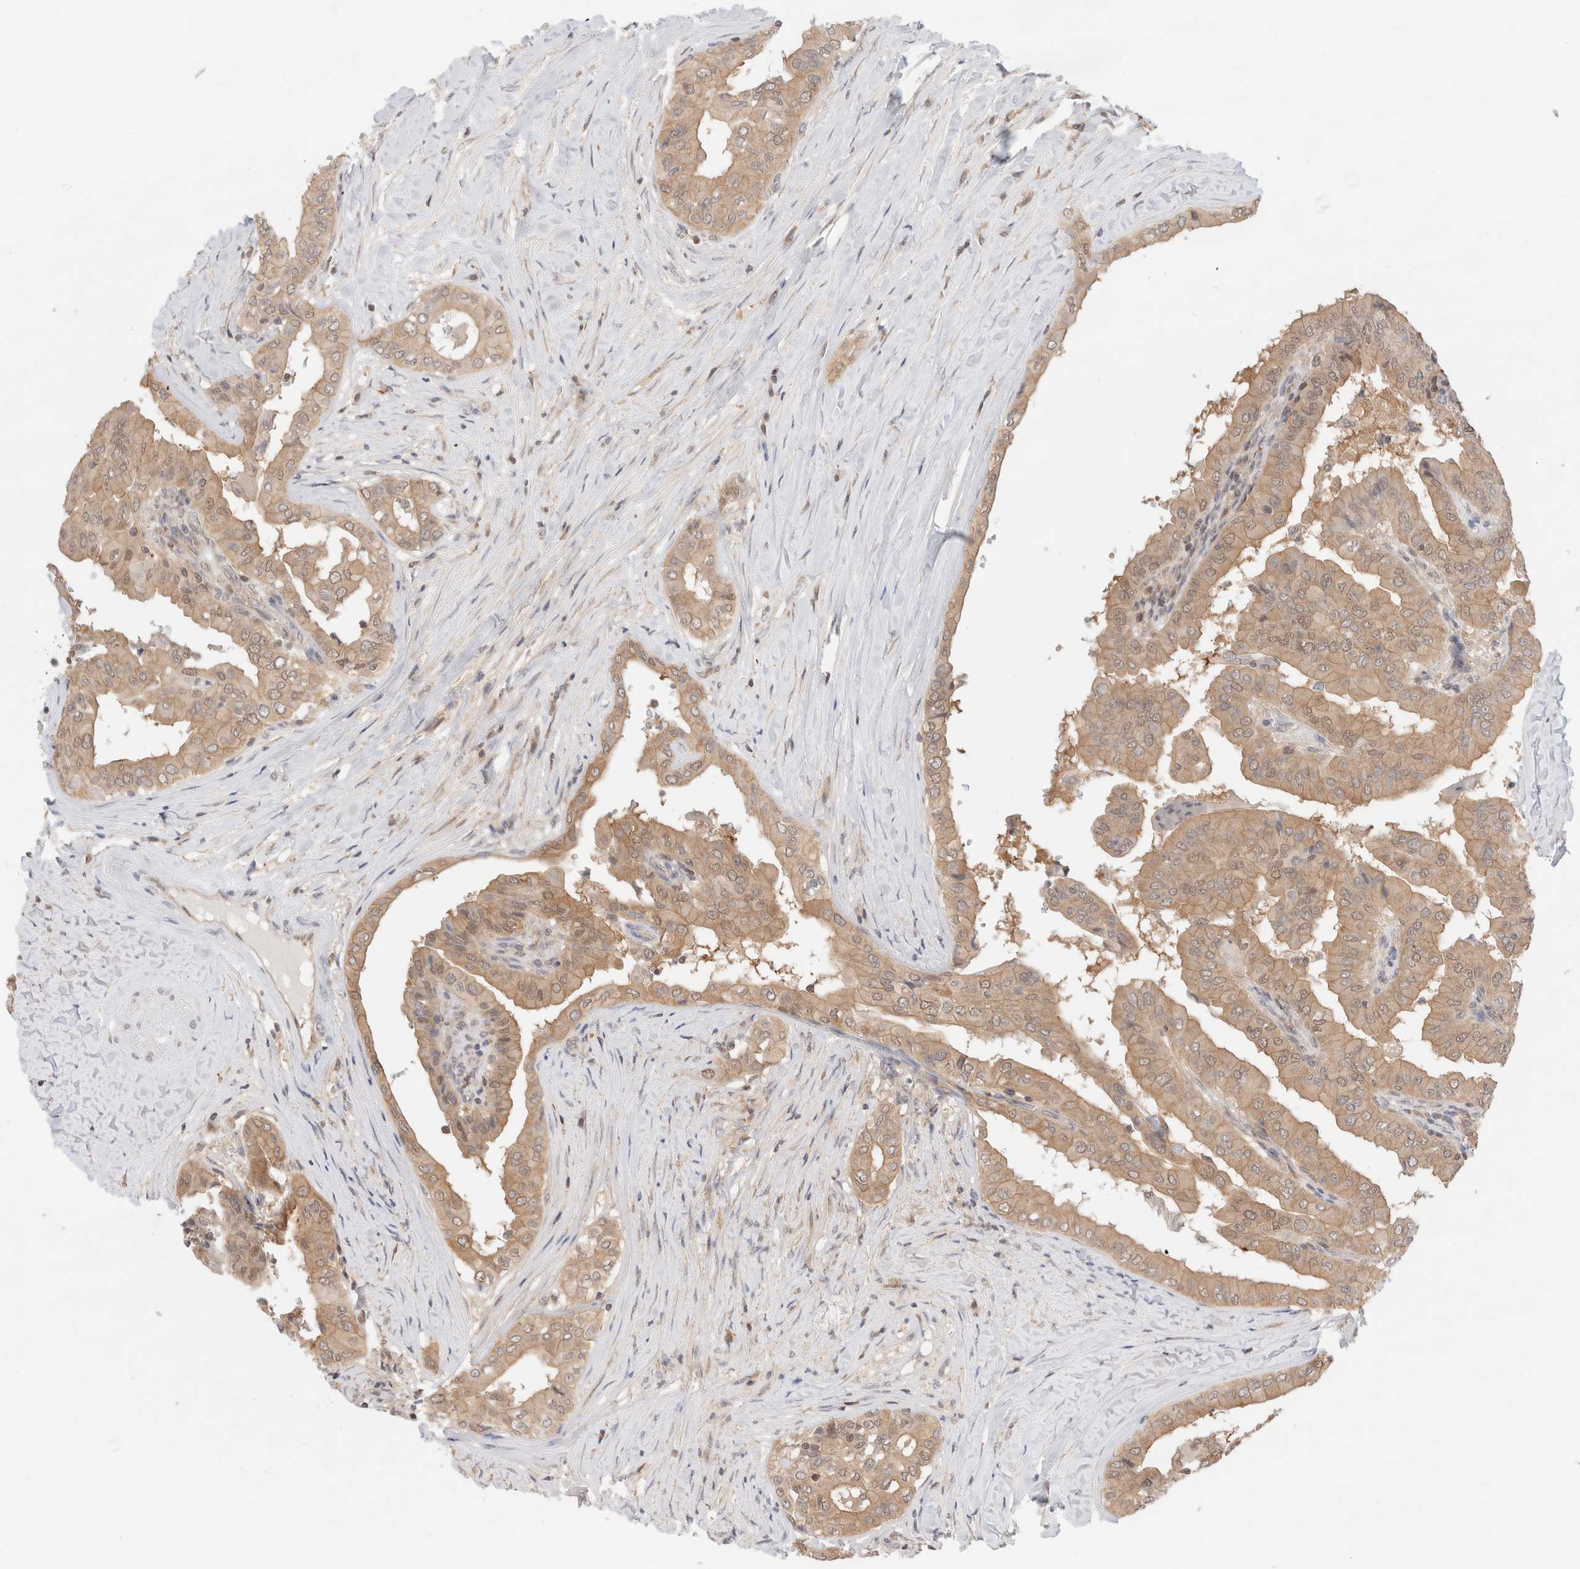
{"staining": {"intensity": "weak", "quantity": ">75%", "location": "cytoplasmic/membranous,nuclear"}, "tissue": "thyroid cancer", "cell_type": "Tumor cells", "image_type": "cancer", "snomed": [{"axis": "morphology", "description": "Papillary adenocarcinoma, NOS"}, {"axis": "topography", "description": "Thyroid gland"}], "caption": "Protein staining shows weak cytoplasmic/membranous and nuclear positivity in approximately >75% of tumor cells in papillary adenocarcinoma (thyroid).", "gene": "C17orf97", "patient": {"sex": "male", "age": 33}}